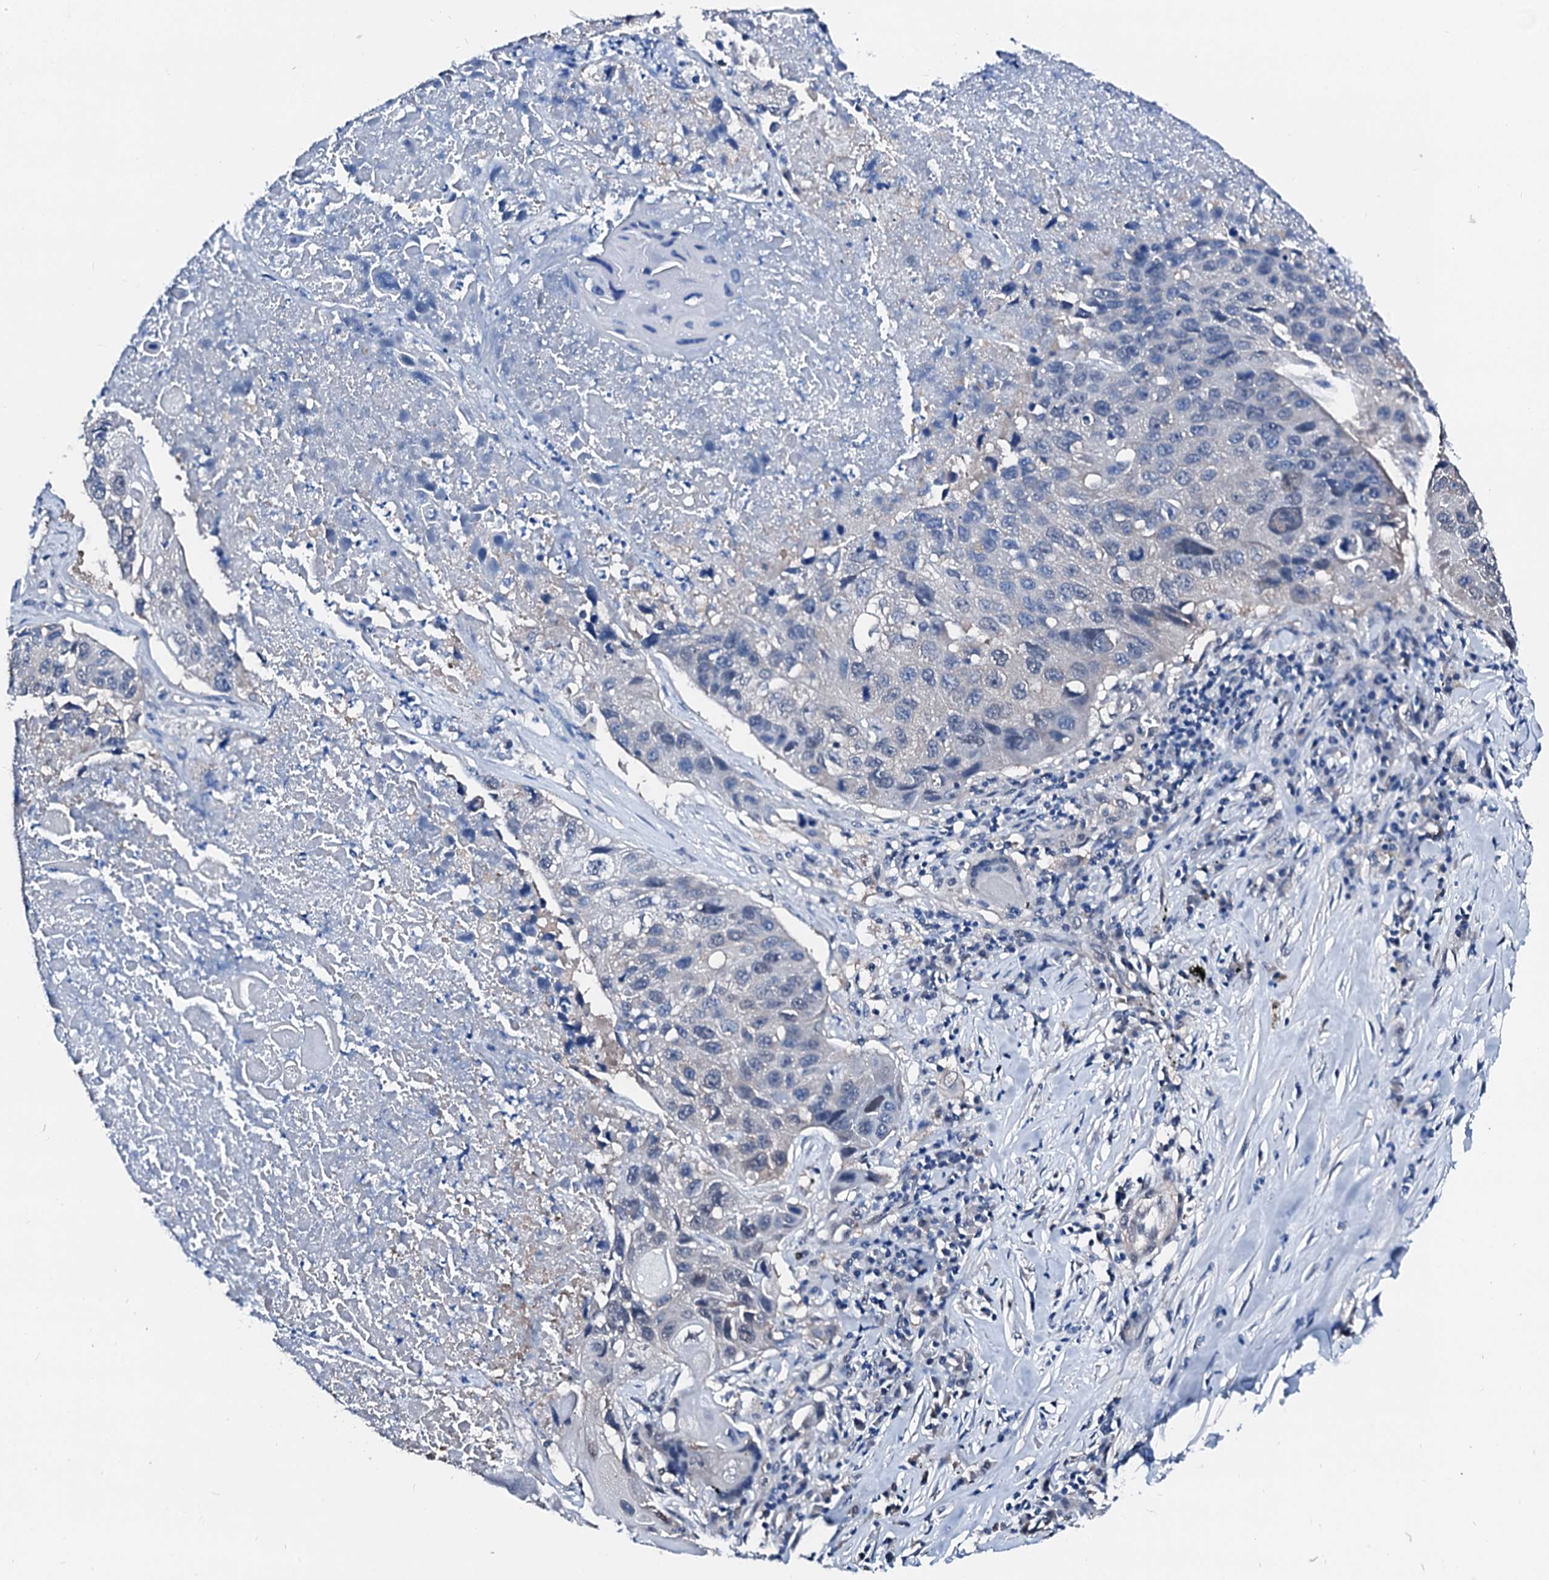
{"staining": {"intensity": "negative", "quantity": "none", "location": "none"}, "tissue": "lung cancer", "cell_type": "Tumor cells", "image_type": "cancer", "snomed": [{"axis": "morphology", "description": "Squamous cell carcinoma, NOS"}, {"axis": "topography", "description": "Lung"}], "caption": "Lung cancer was stained to show a protein in brown. There is no significant positivity in tumor cells.", "gene": "CSN2", "patient": {"sex": "male", "age": 61}}